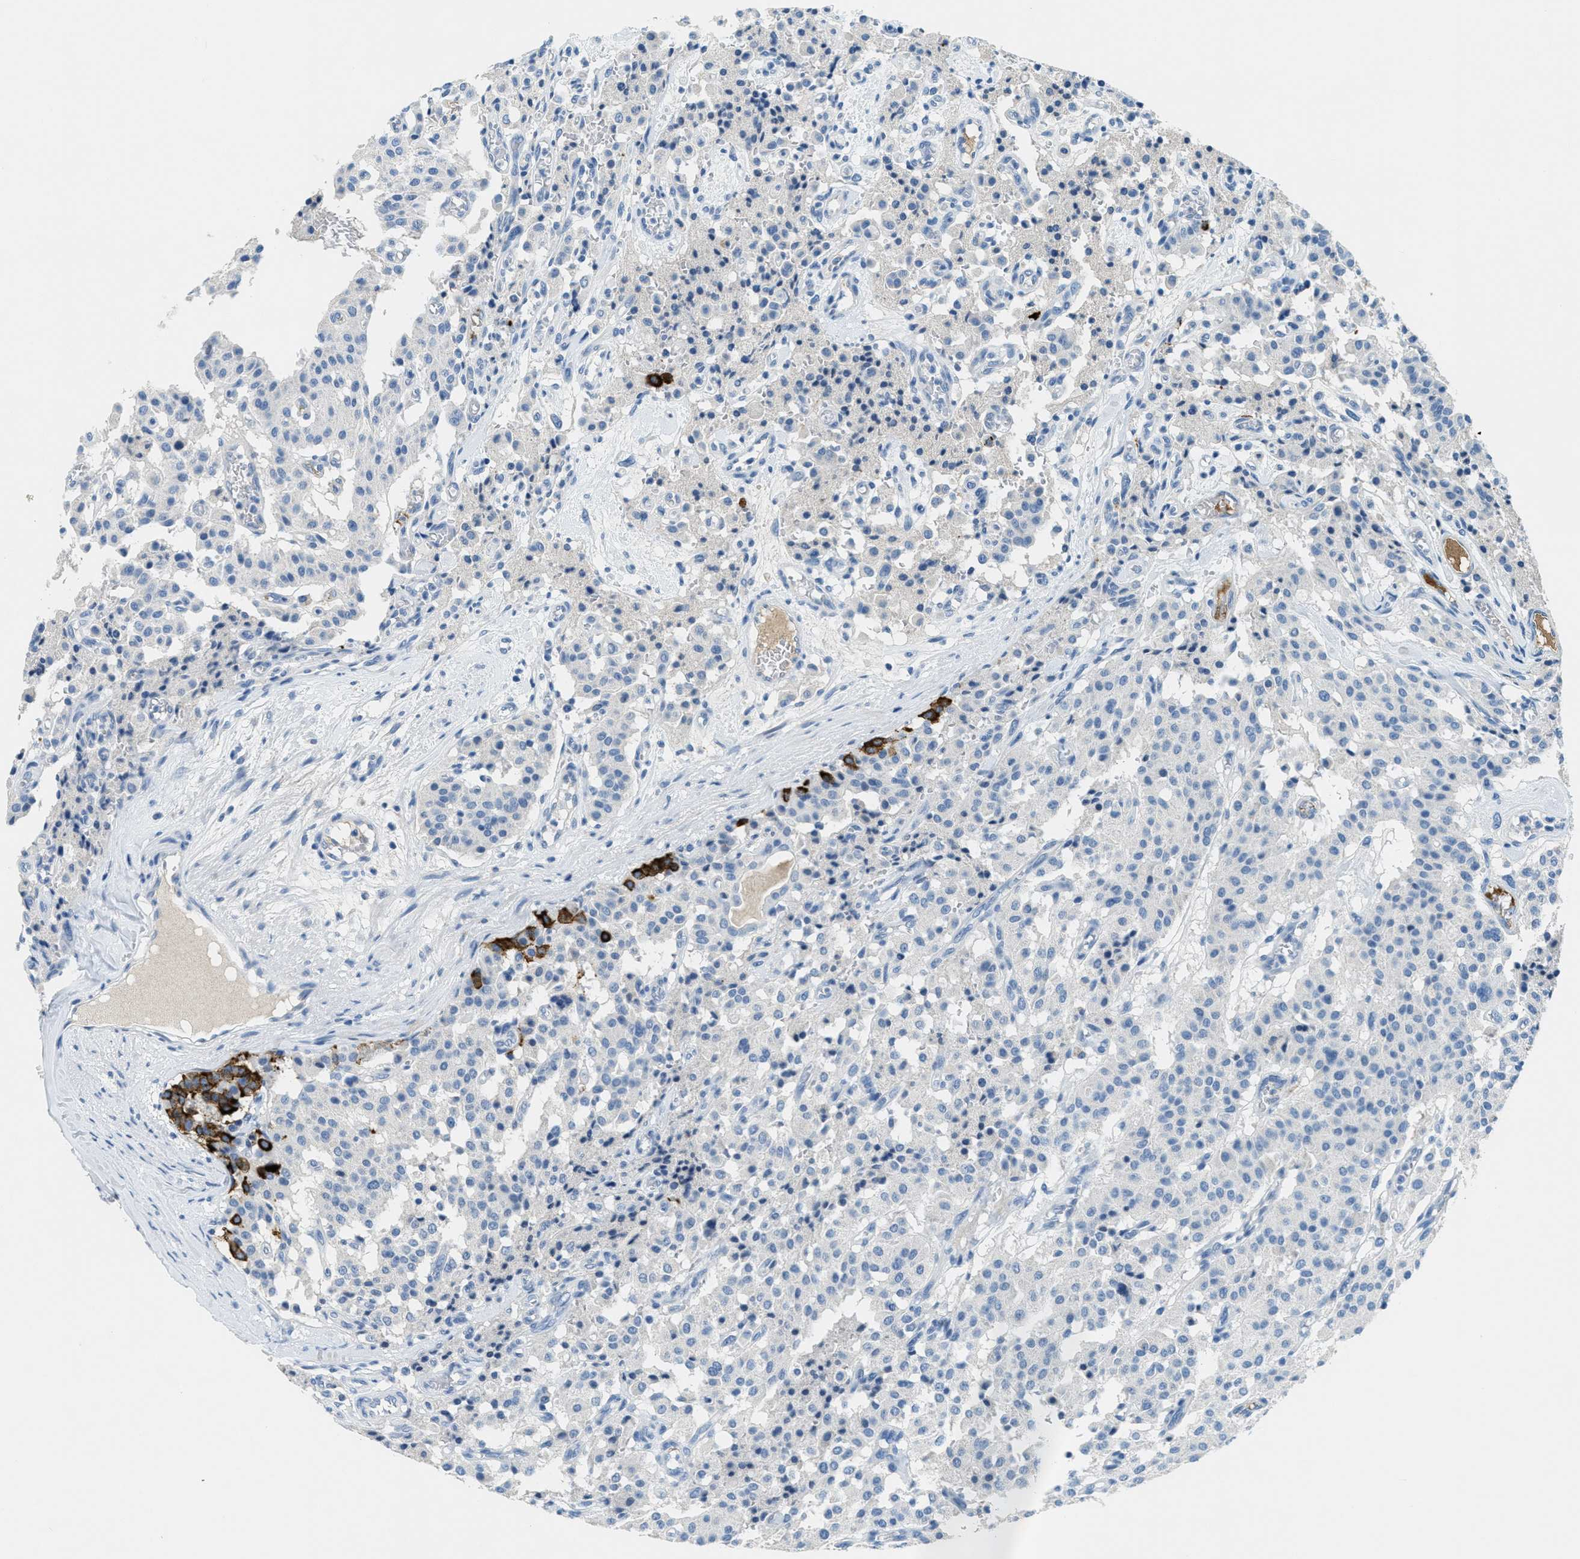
{"staining": {"intensity": "negative", "quantity": "none", "location": "none"}, "tissue": "carcinoid", "cell_type": "Tumor cells", "image_type": "cancer", "snomed": [{"axis": "morphology", "description": "Carcinoid, malignant, NOS"}, {"axis": "topography", "description": "Lung"}], "caption": "High power microscopy micrograph of an IHC photomicrograph of carcinoid, revealing no significant positivity in tumor cells.", "gene": "A2M", "patient": {"sex": "male", "age": 30}}